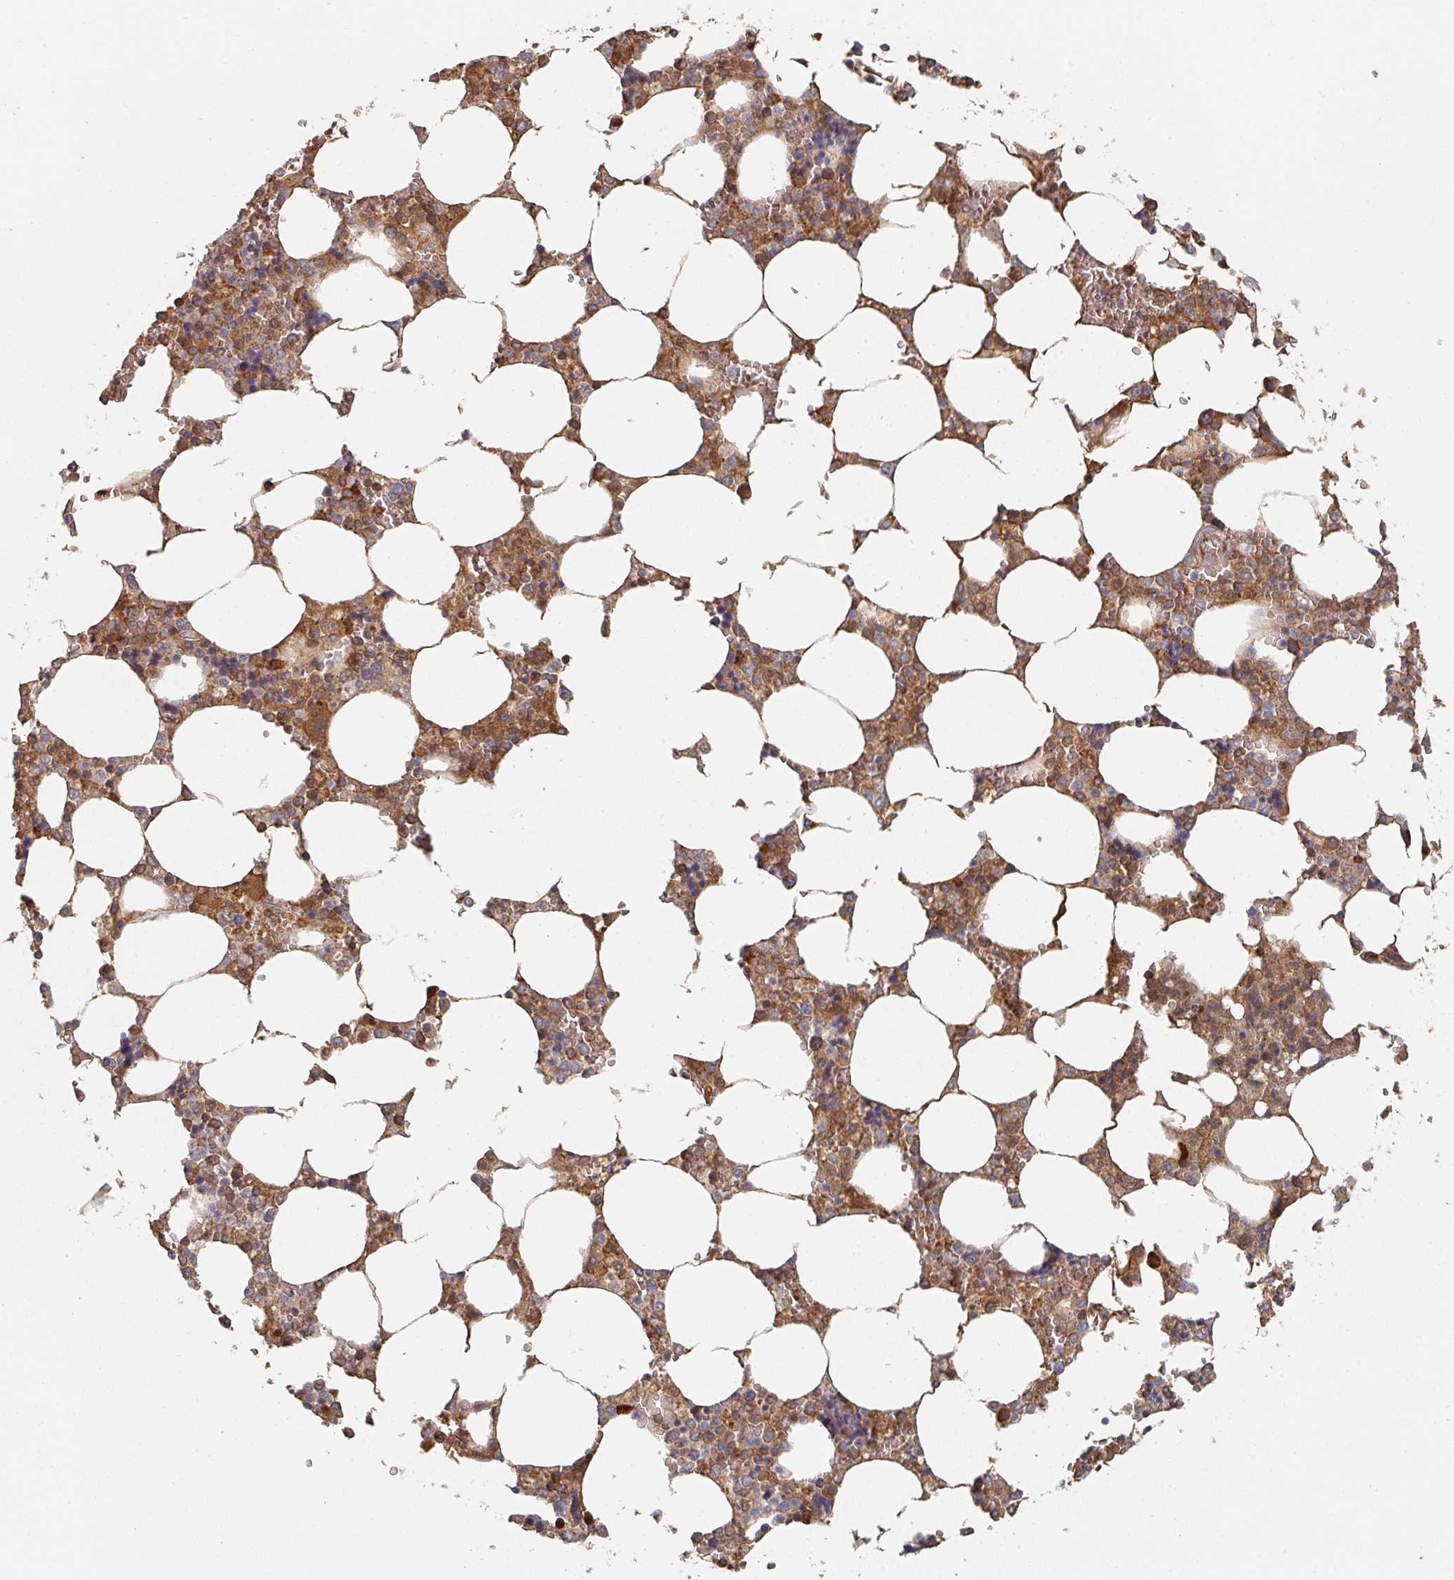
{"staining": {"intensity": "moderate", "quantity": "25%-75%", "location": "cytoplasmic/membranous"}, "tissue": "bone marrow", "cell_type": "Hematopoietic cells", "image_type": "normal", "snomed": [{"axis": "morphology", "description": "Normal tissue, NOS"}, {"axis": "topography", "description": "Bone marrow"}], "caption": "DAB (3,3'-diaminobenzidine) immunohistochemical staining of benign bone marrow exhibits moderate cytoplasmic/membranous protein staining in approximately 25%-75% of hematopoietic cells.", "gene": "ENSG00000249773", "patient": {"sex": "male", "age": 64}}